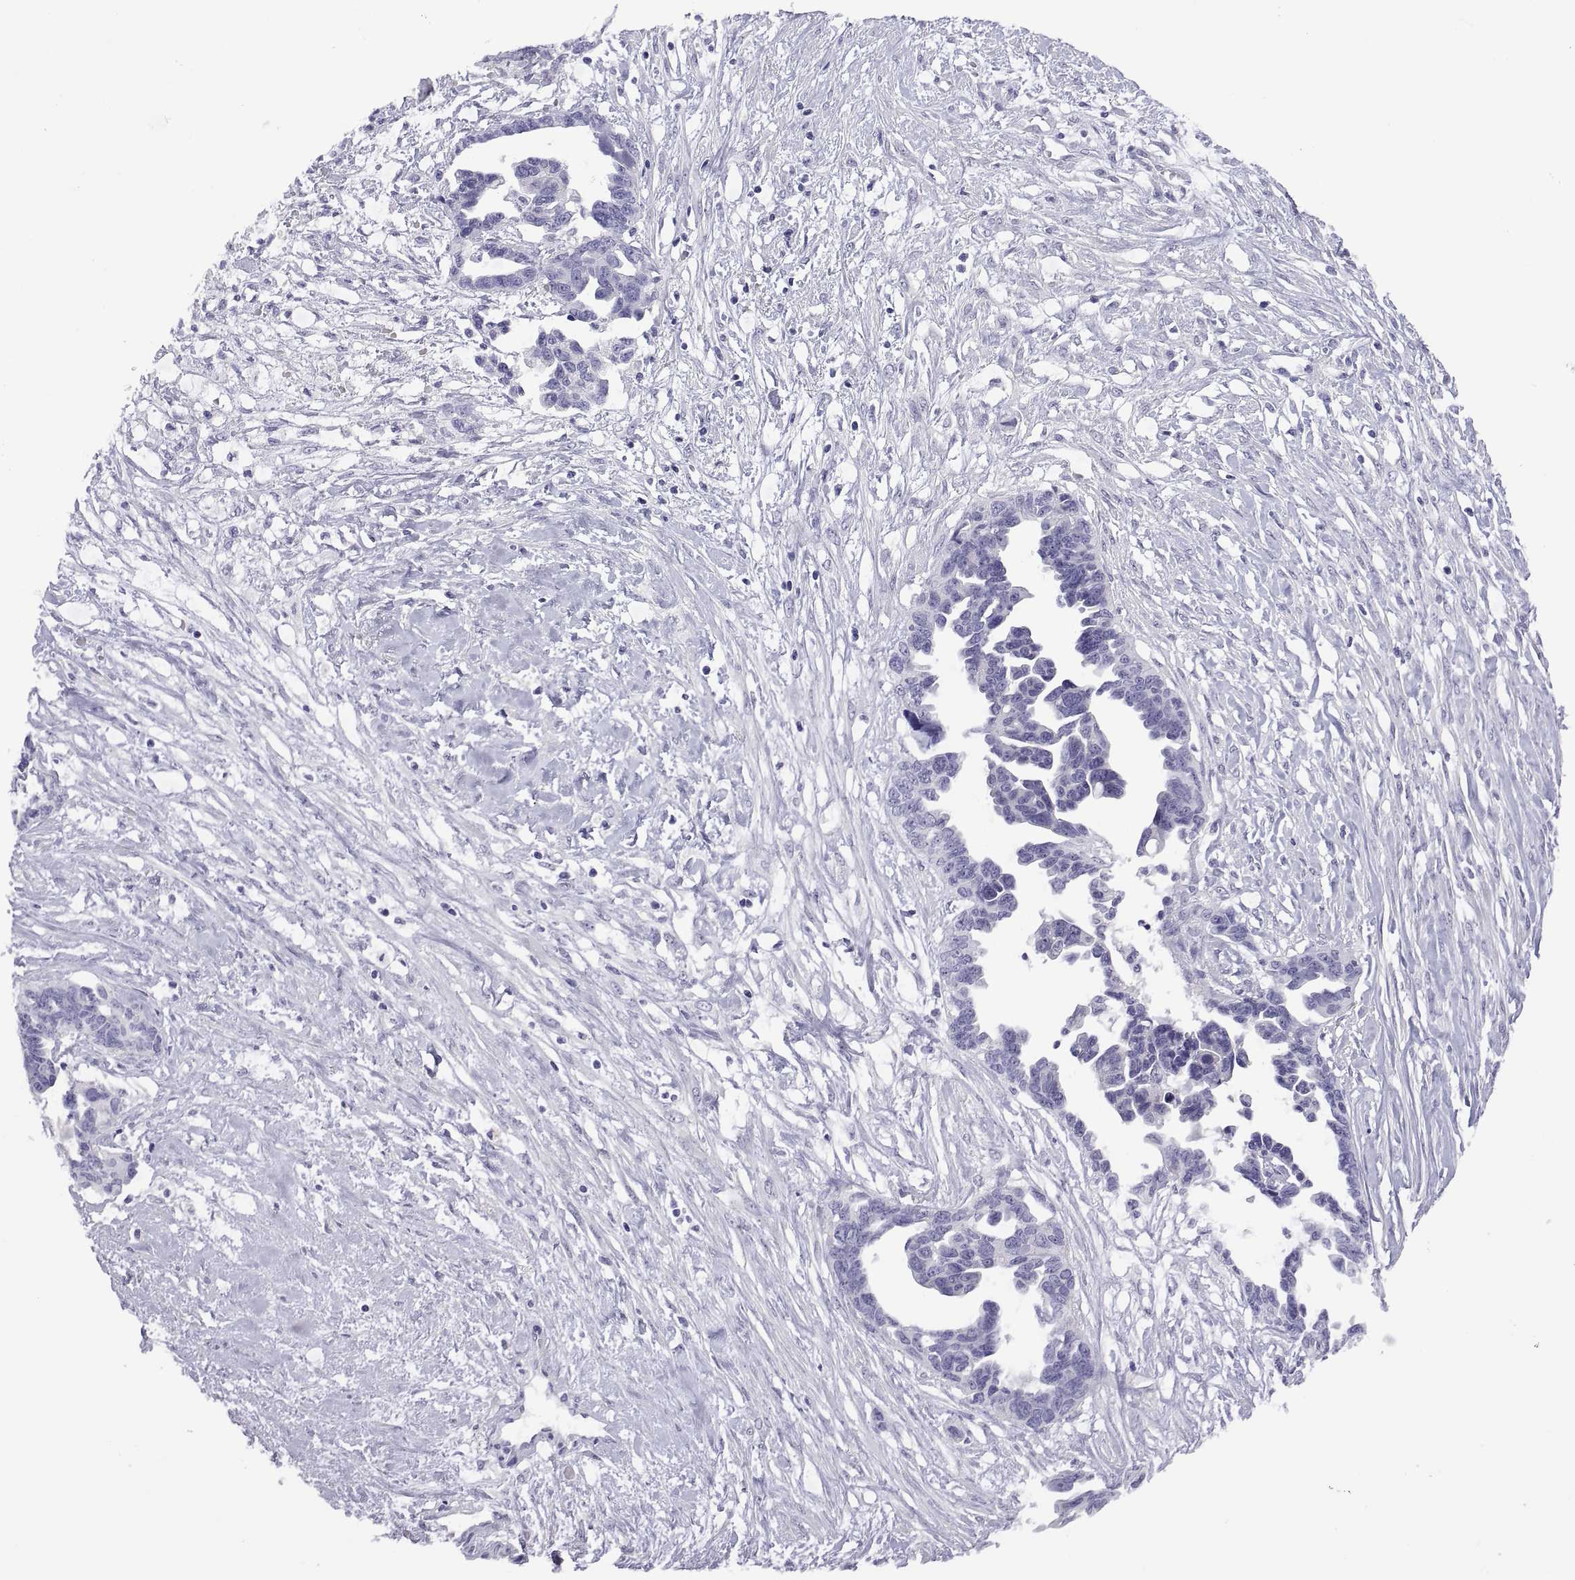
{"staining": {"intensity": "negative", "quantity": "none", "location": "none"}, "tissue": "ovarian cancer", "cell_type": "Tumor cells", "image_type": "cancer", "snomed": [{"axis": "morphology", "description": "Cystadenocarcinoma, serous, NOS"}, {"axis": "topography", "description": "Ovary"}], "caption": "DAB (3,3'-diaminobenzidine) immunohistochemical staining of human ovarian serous cystadenocarcinoma reveals no significant staining in tumor cells. (Immunohistochemistry (ihc), brightfield microscopy, high magnification).", "gene": "VSX2", "patient": {"sex": "female", "age": 69}}